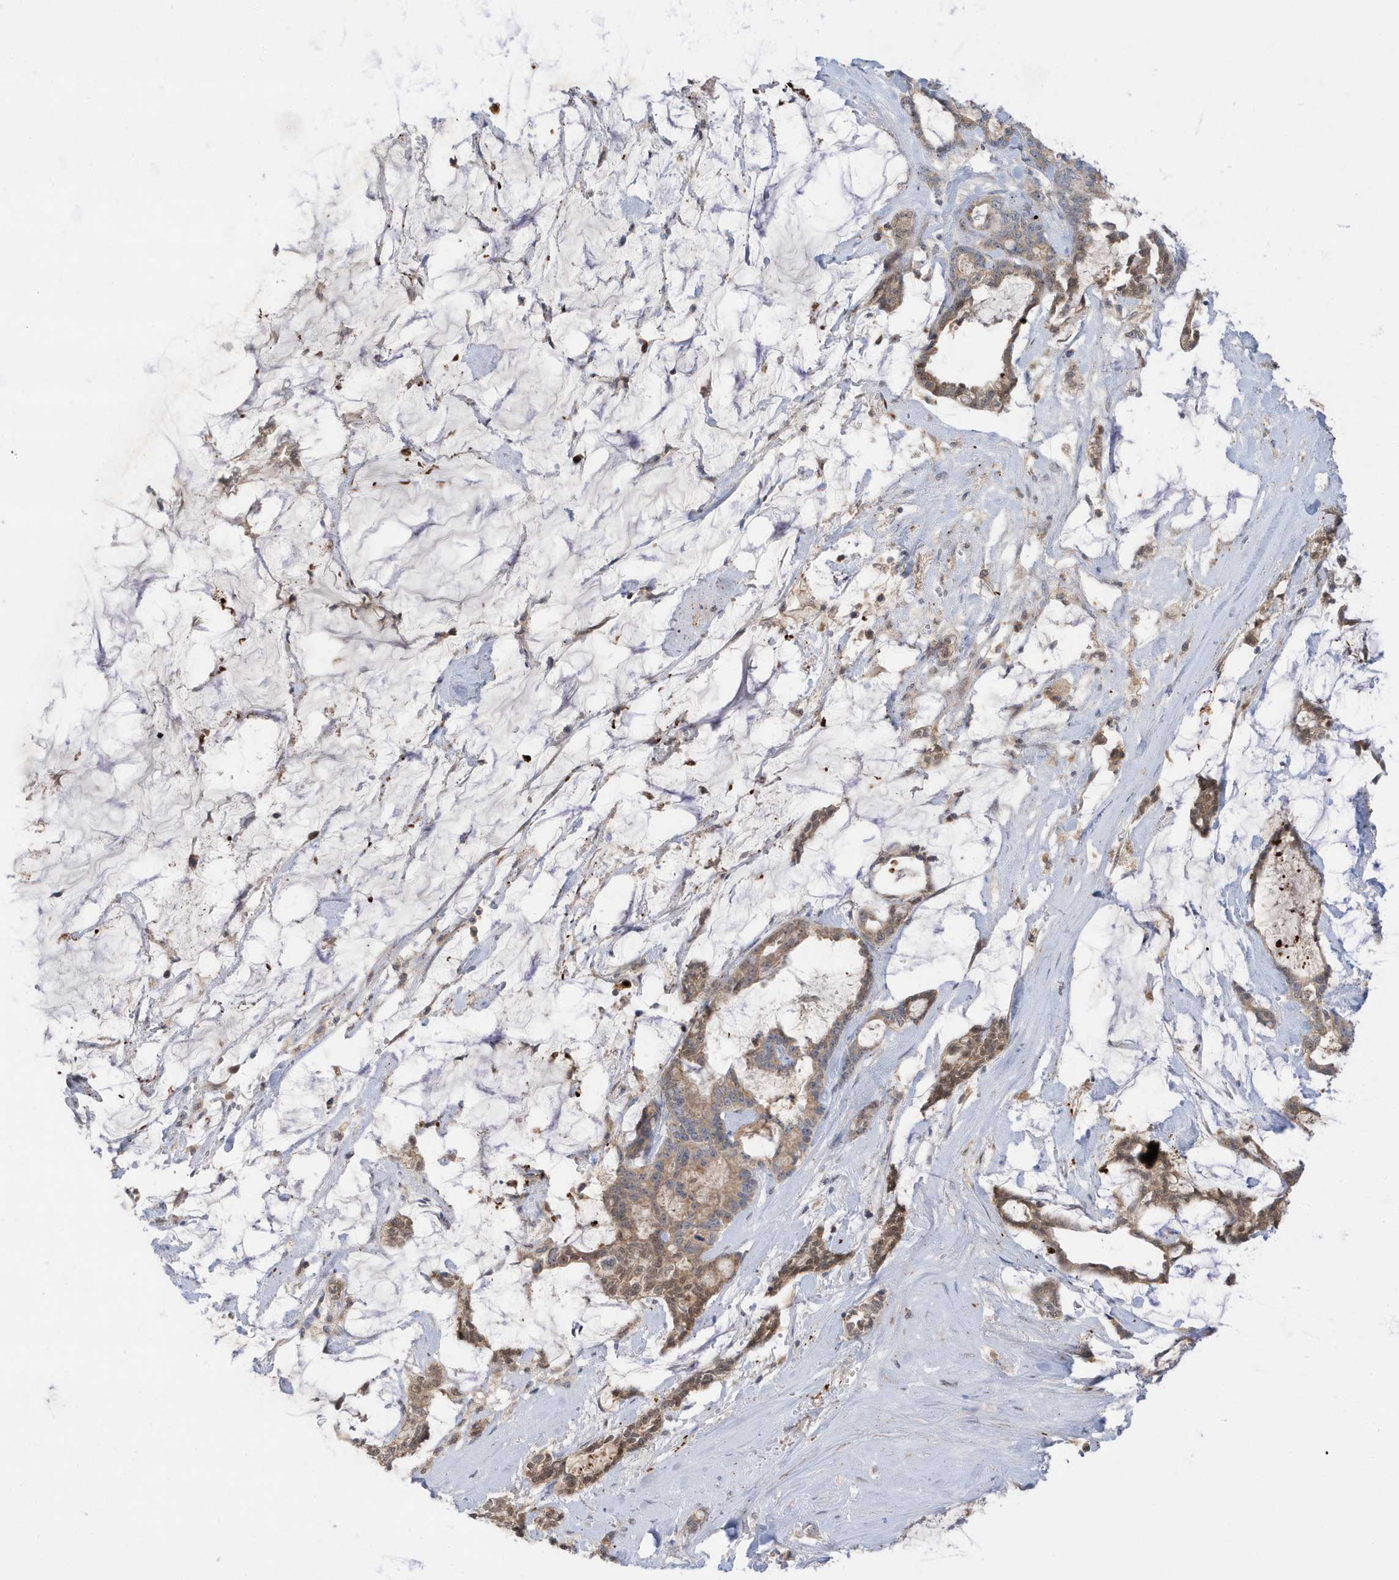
{"staining": {"intensity": "moderate", "quantity": "25%-75%", "location": "cytoplasmic/membranous"}, "tissue": "pancreatic cancer", "cell_type": "Tumor cells", "image_type": "cancer", "snomed": [{"axis": "morphology", "description": "Adenocarcinoma, NOS"}, {"axis": "topography", "description": "Pancreas"}], "caption": "Pancreatic adenocarcinoma stained for a protein (brown) exhibits moderate cytoplasmic/membranous positive positivity in about 25%-75% of tumor cells.", "gene": "NPPC", "patient": {"sex": "female", "age": 73}}